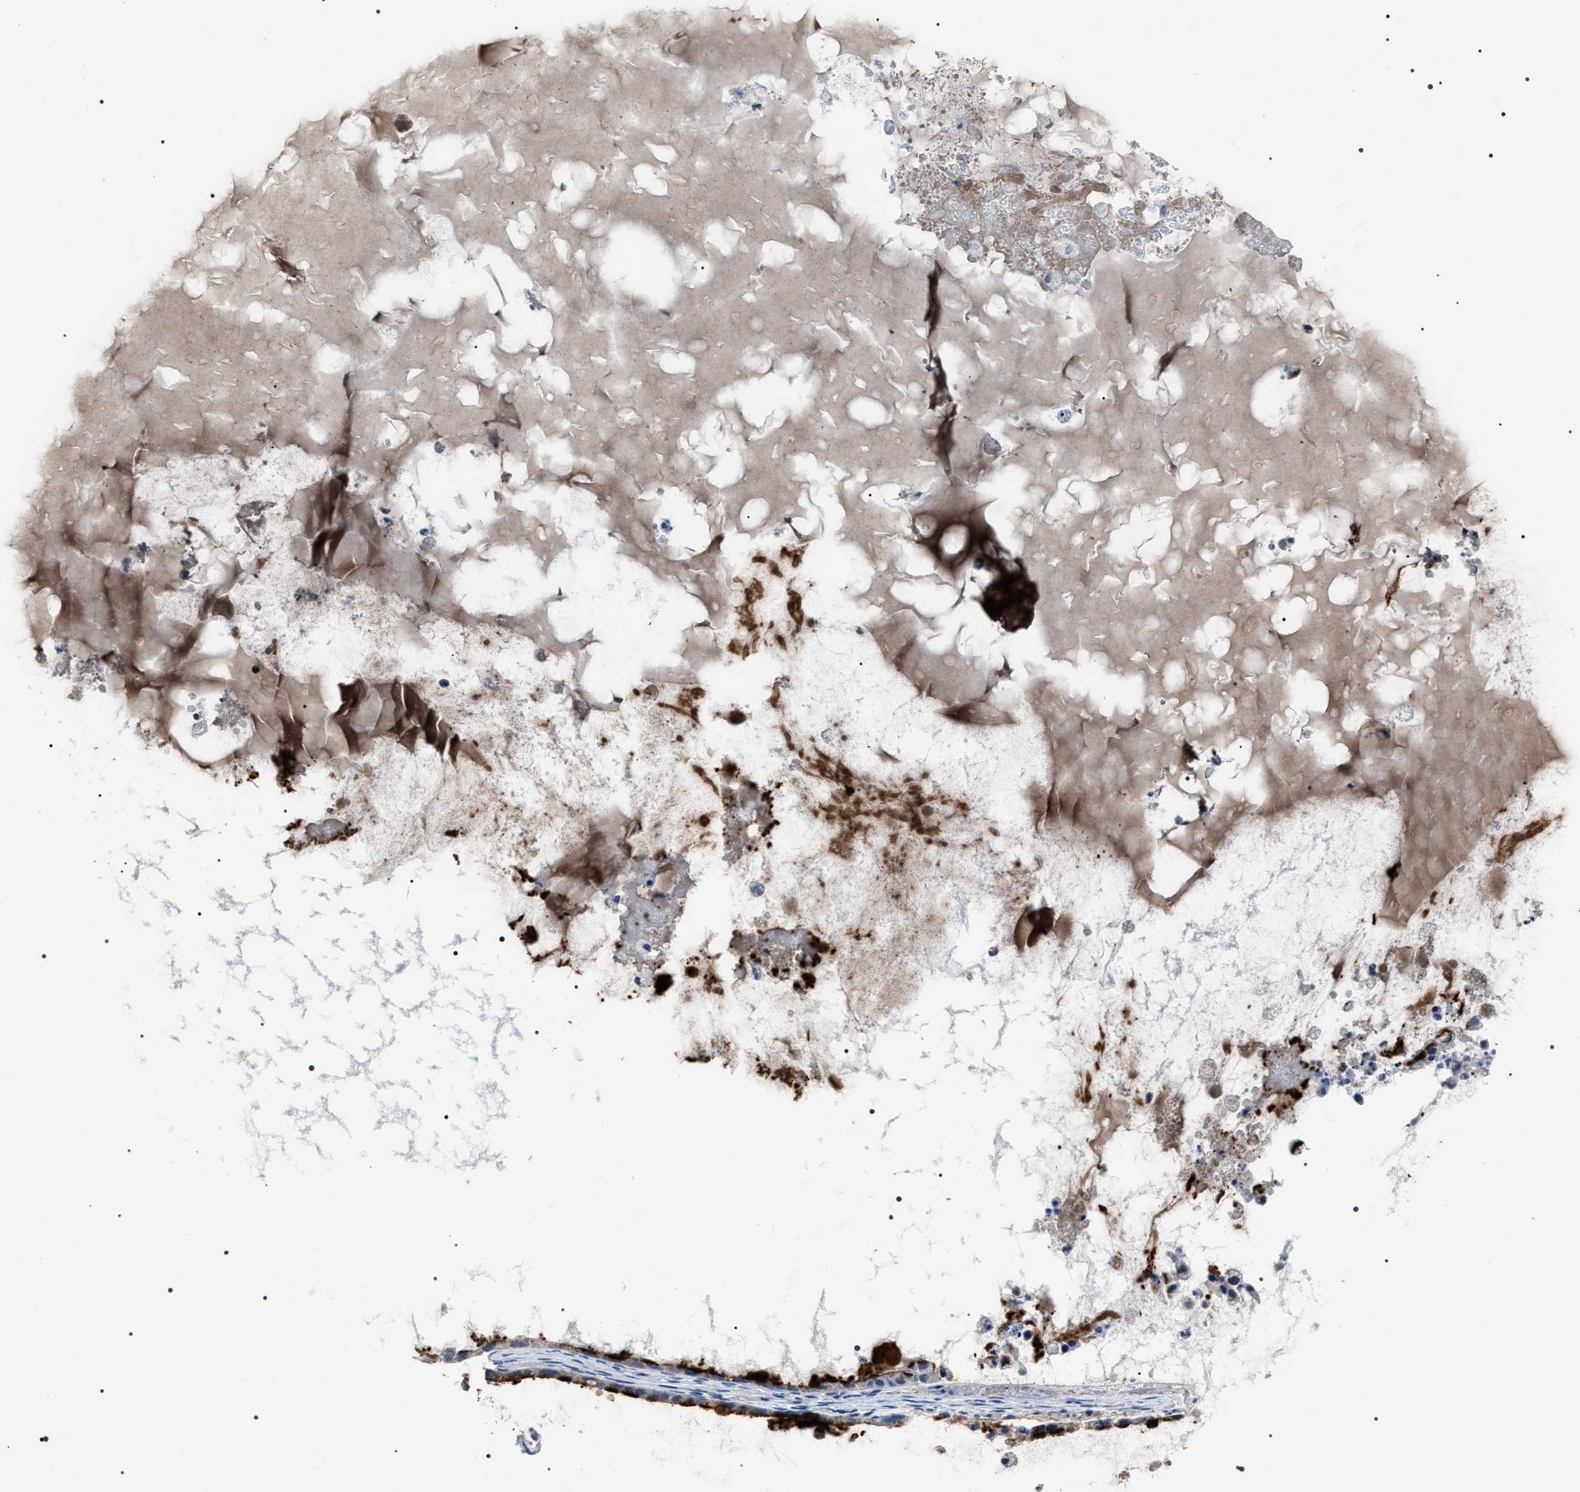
{"staining": {"intensity": "moderate", "quantity": "25%-75%", "location": "cytoplasmic/membranous"}, "tissue": "ovarian cancer", "cell_type": "Tumor cells", "image_type": "cancer", "snomed": [{"axis": "morphology", "description": "Cystadenocarcinoma, mucinous, NOS"}, {"axis": "topography", "description": "Ovary"}], "caption": "DAB (3,3'-diaminobenzidine) immunohistochemical staining of ovarian cancer (mucinous cystadenocarcinoma) demonstrates moderate cytoplasmic/membranous protein expression in about 25%-75% of tumor cells. The staining is performed using DAB brown chromogen to label protein expression. The nuclei are counter-stained blue using hematoxylin.", "gene": "TRIM54", "patient": {"sex": "female", "age": 80}}